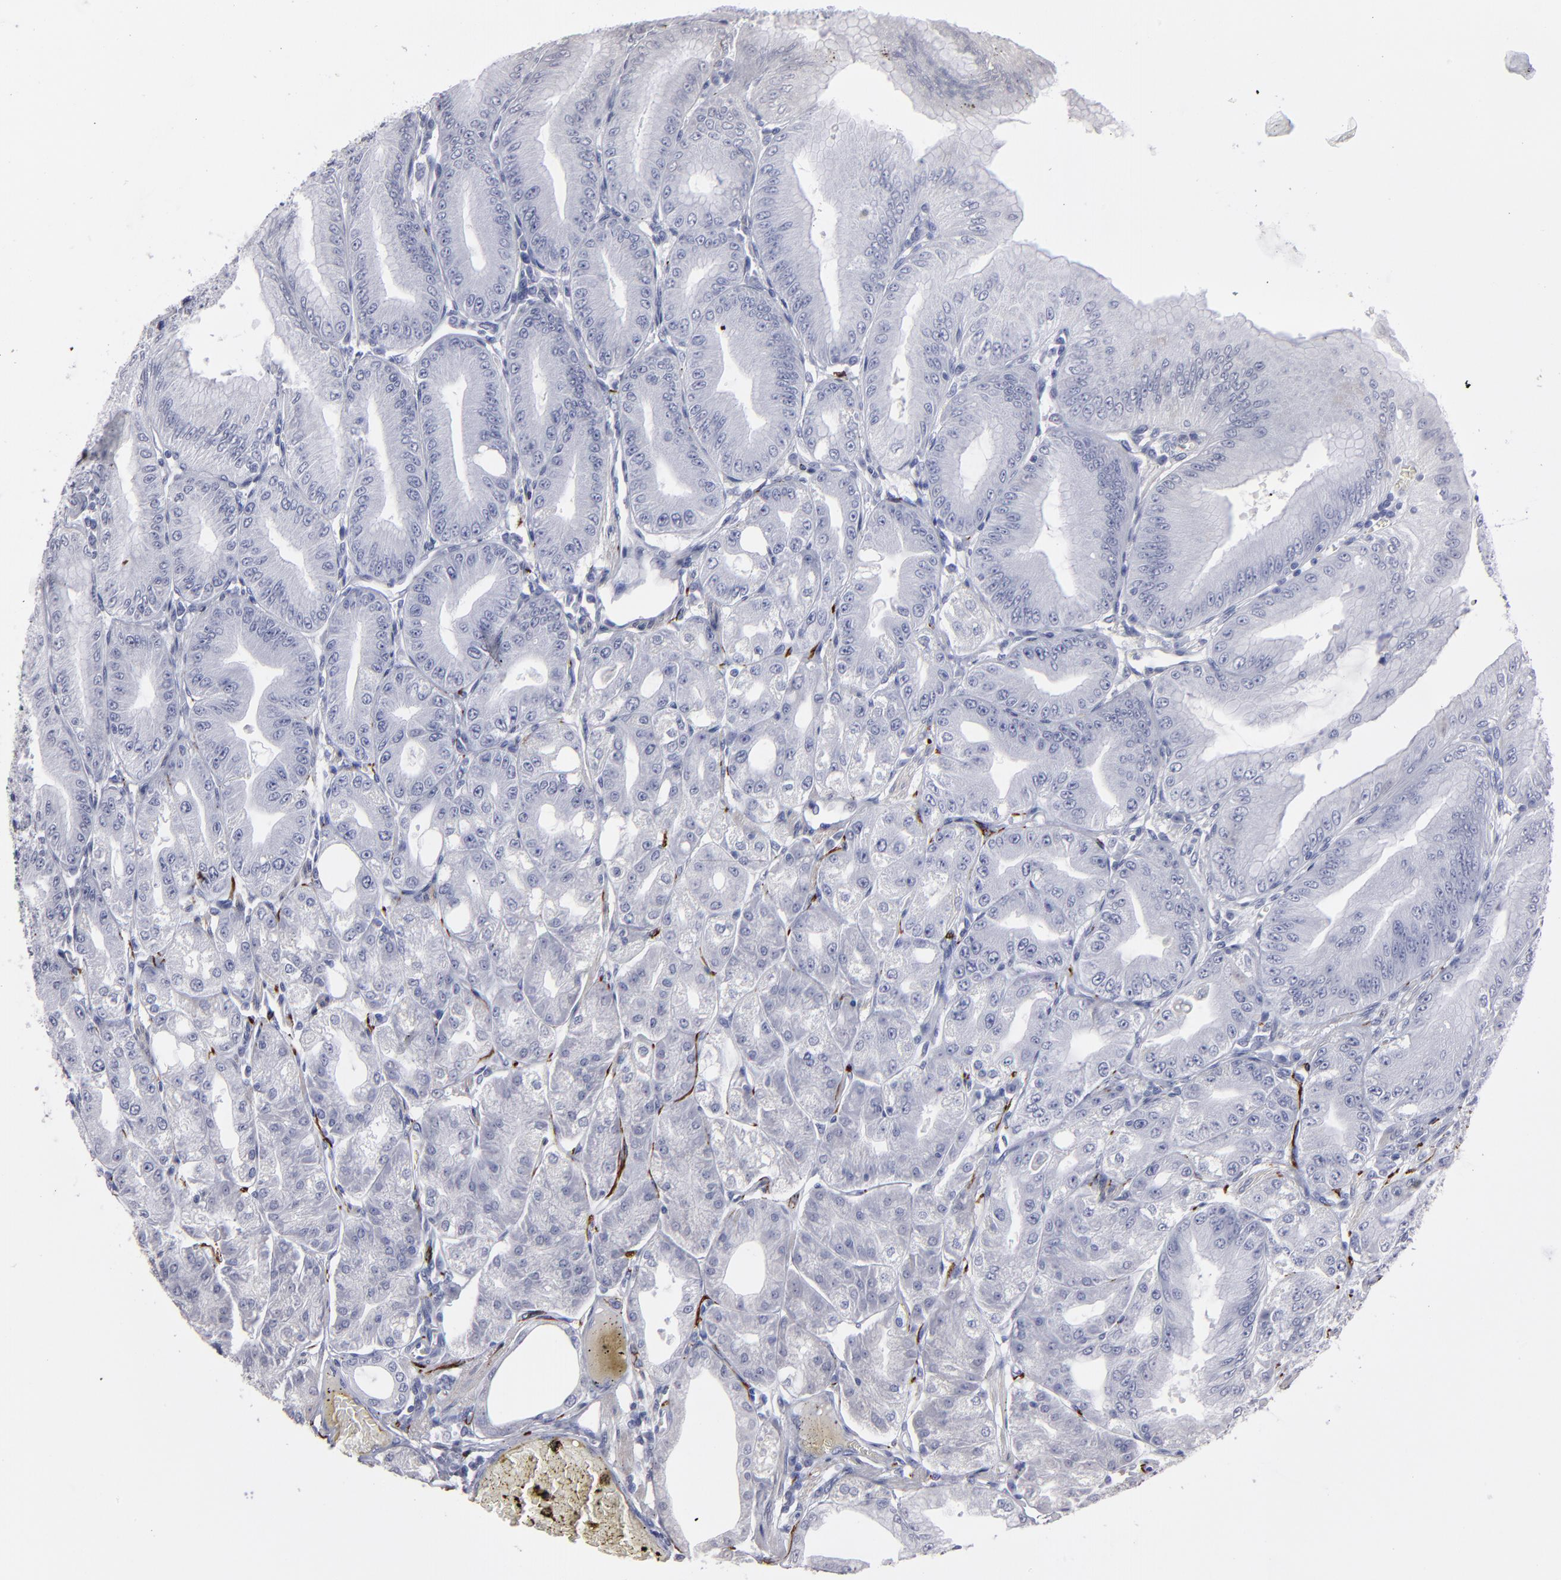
{"staining": {"intensity": "negative", "quantity": "none", "location": "none"}, "tissue": "stomach", "cell_type": "Glandular cells", "image_type": "normal", "snomed": [{"axis": "morphology", "description": "Normal tissue, NOS"}, {"axis": "topography", "description": "Stomach, lower"}], "caption": "IHC image of unremarkable human stomach stained for a protein (brown), which exhibits no expression in glandular cells. (Stains: DAB immunohistochemistry (IHC) with hematoxylin counter stain, Microscopy: brightfield microscopy at high magnification).", "gene": "CADM3", "patient": {"sex": "male", "age": 71}}